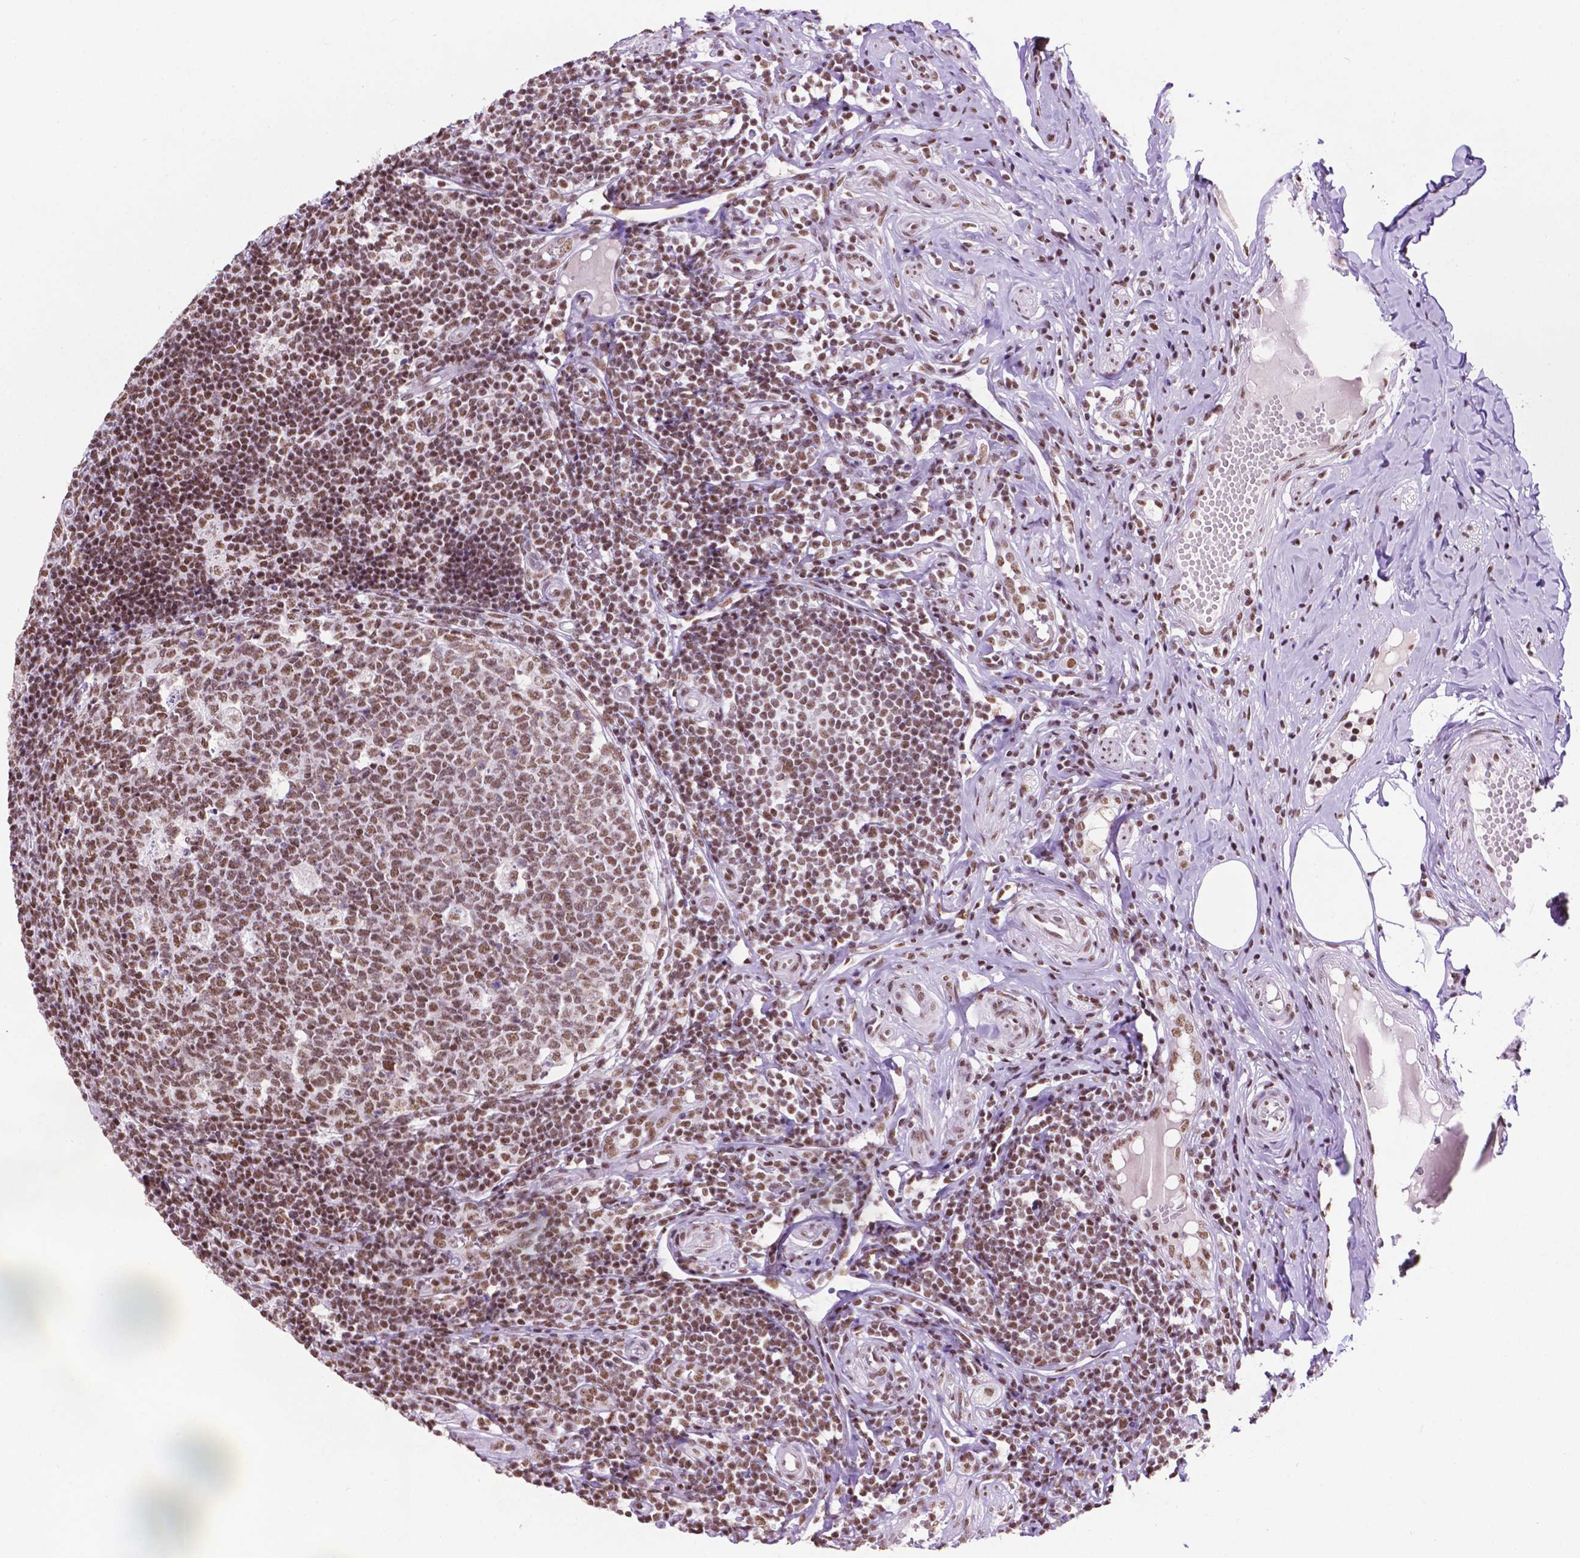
{"staining": {"intensity": "strong", "quantity": ">75%", "location": "nuclear"}, "tissue": "appendix", "cell_type": "Glandular cells", "image_type": "normal", "snomed": [{"axis": "morphology", "description": "Normal tissue, NOS"}, {"axis": "topography", "description": "Appendix"}], "caption": "Glandular cells show high levels of strong nuclear expression in approximately >75% of cells in normal appendix.", "gene": "CCAR2", "patient": {"sex": "male", "age": 18}}